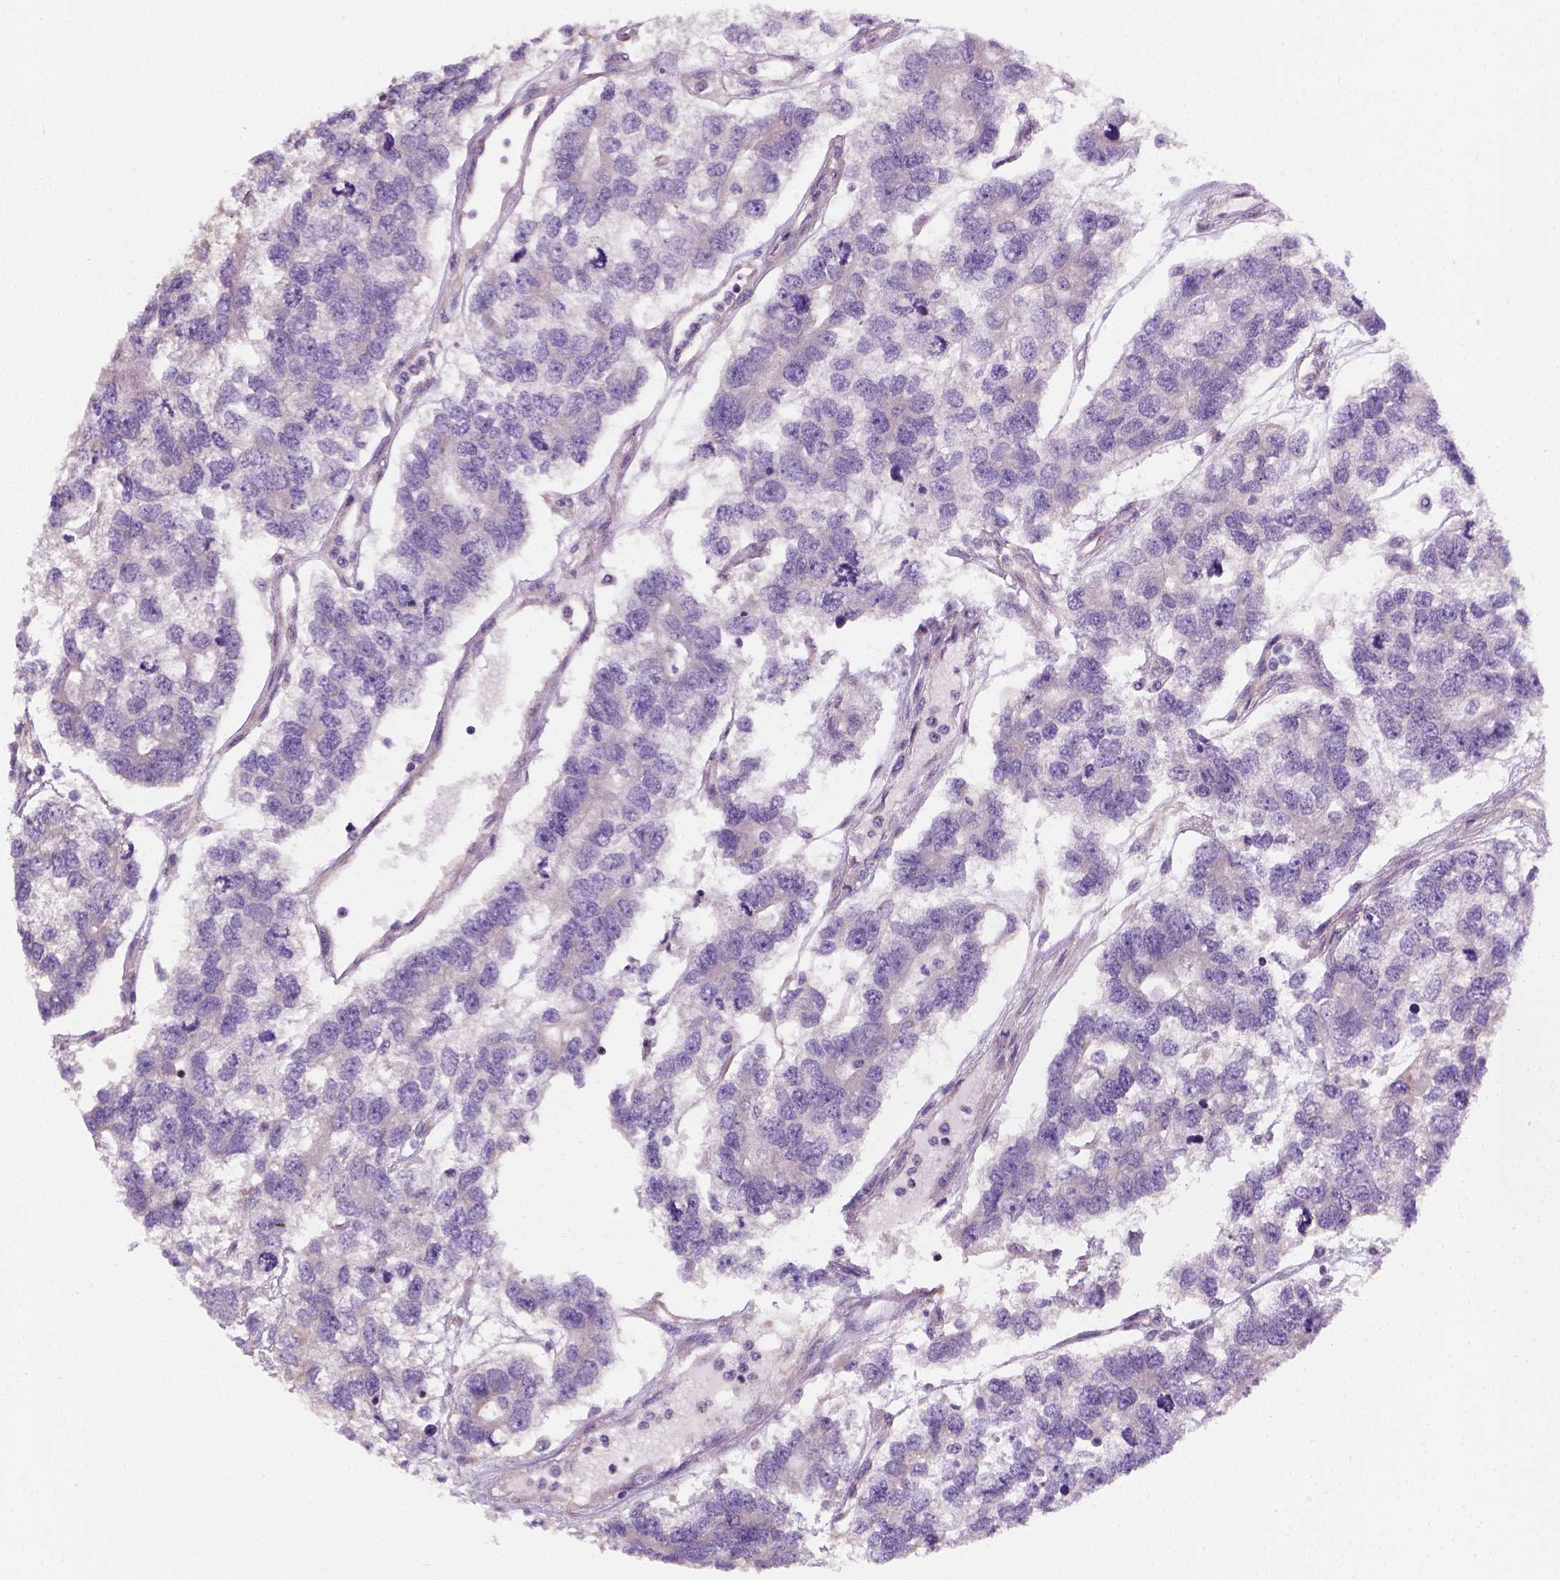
{"staining": {"intensity": "weak", "quantity": "25%-75%", "location": "cytoplasmic/membranous"}, "tissue": "testis cancer", "cell_type": "Tumor cells", "image_type": "cancer", "snomed": [{"axis": "morphology", "description": "Seminoma, NOS"}, {"axis": "topography", "description": "Testis"}], "caption": "Weak cytoplasmic/membranous staining for a protein is present in about 25%-75% of tumor cells of testis cancer using immunohistochemistry (IHC).", "gene": "CRACR2A", "patient": {"sex": "male", "age": 52}}